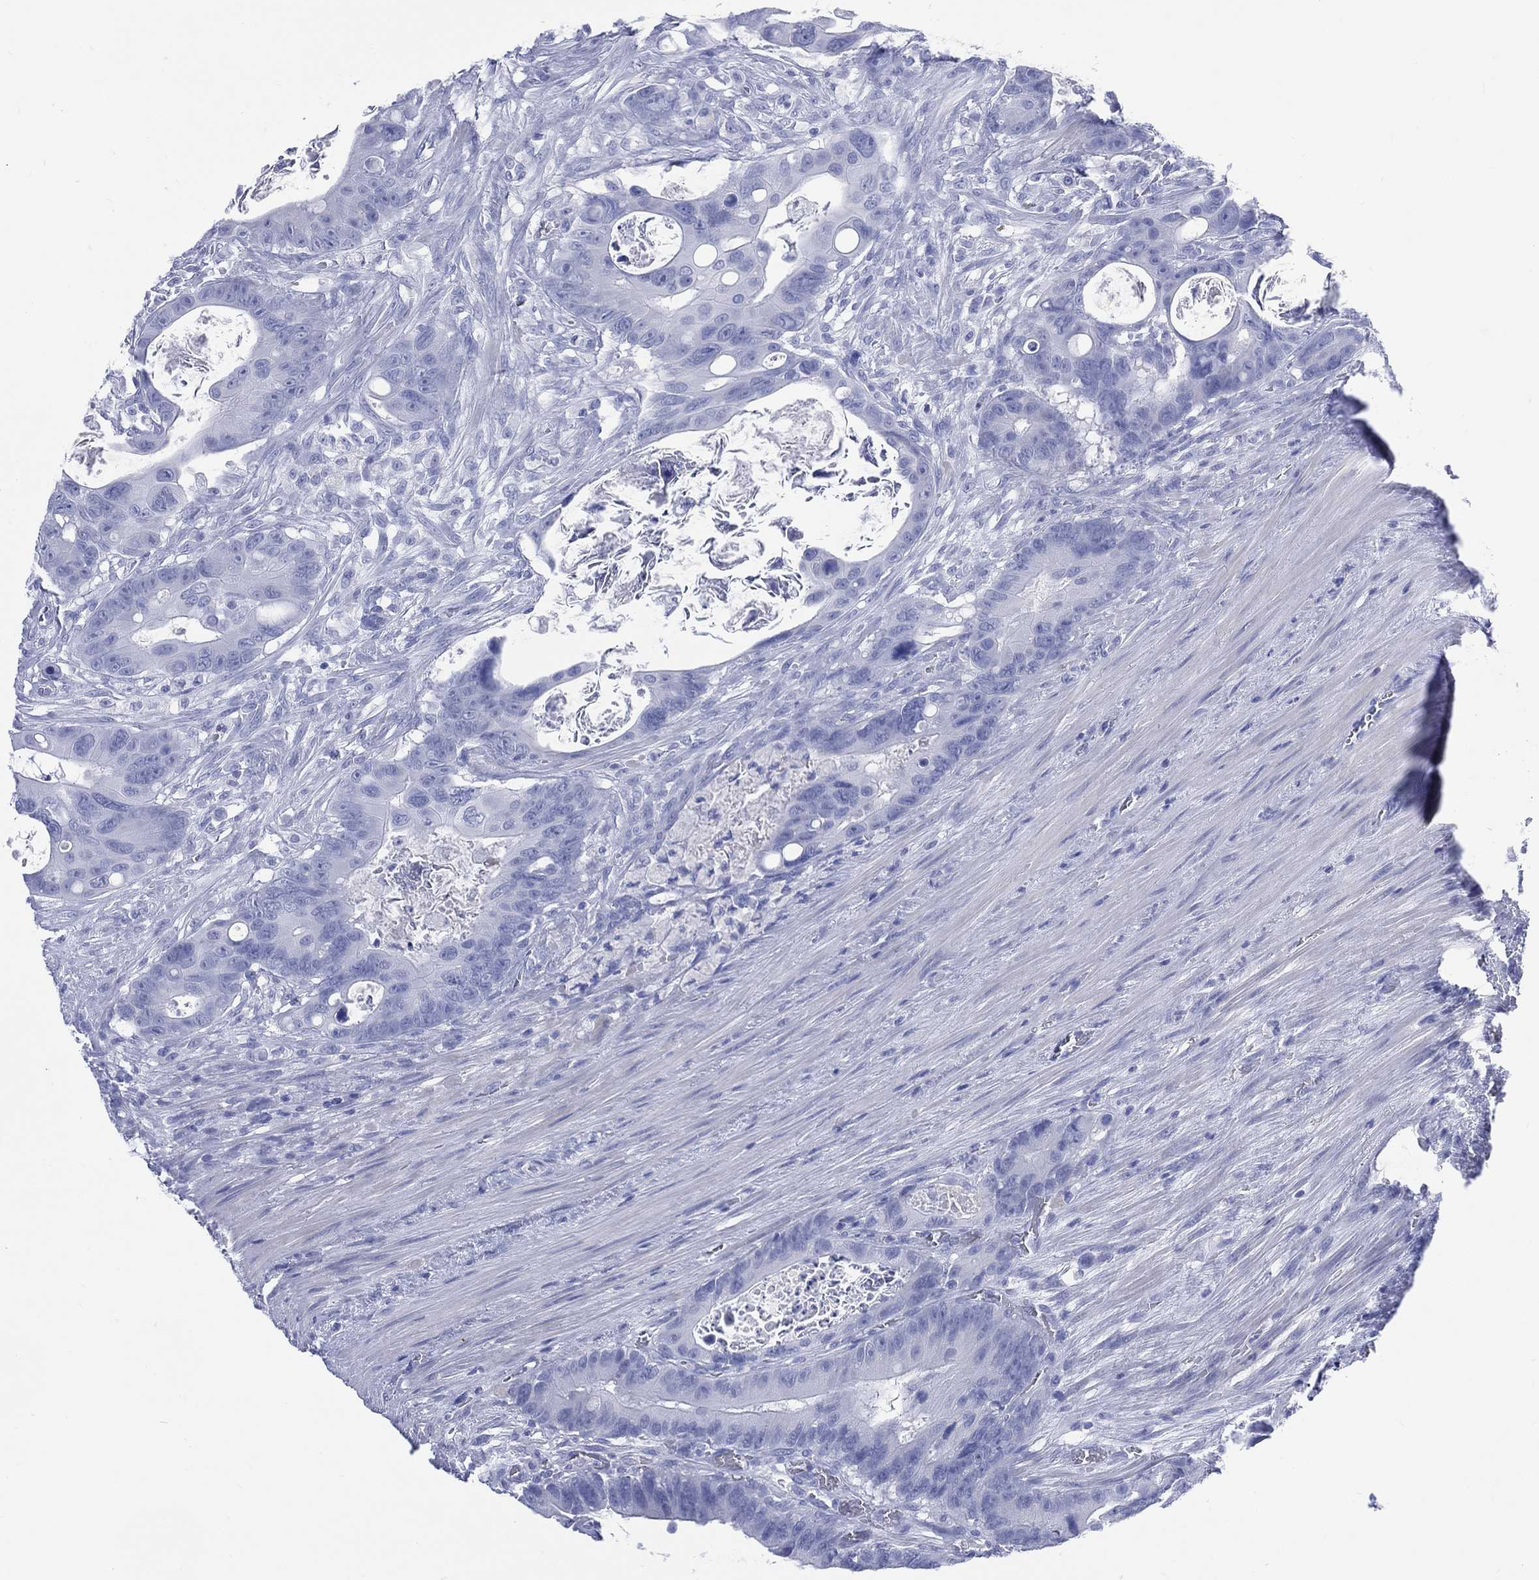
{"staining": {"intensity": "negative", "quantity": "none", "location": "none"}, "tissue": "colorectal cancer", "cell_type": "Tumor cells", "image_type": "cancer", "snomed": [{"axis": "morphology", "description": "Adenocarcinoma, NOS"}, {"axis": "topography", "description": "Rectum"}], "caption": "High power microscopy histopathology image of an IHC photomicrograph of adenocarcinoma (colorectal), revealing no significant staining in tumor cells.", "gene": "LRRD1", "patient": {"sex": "male", "age": 64}}